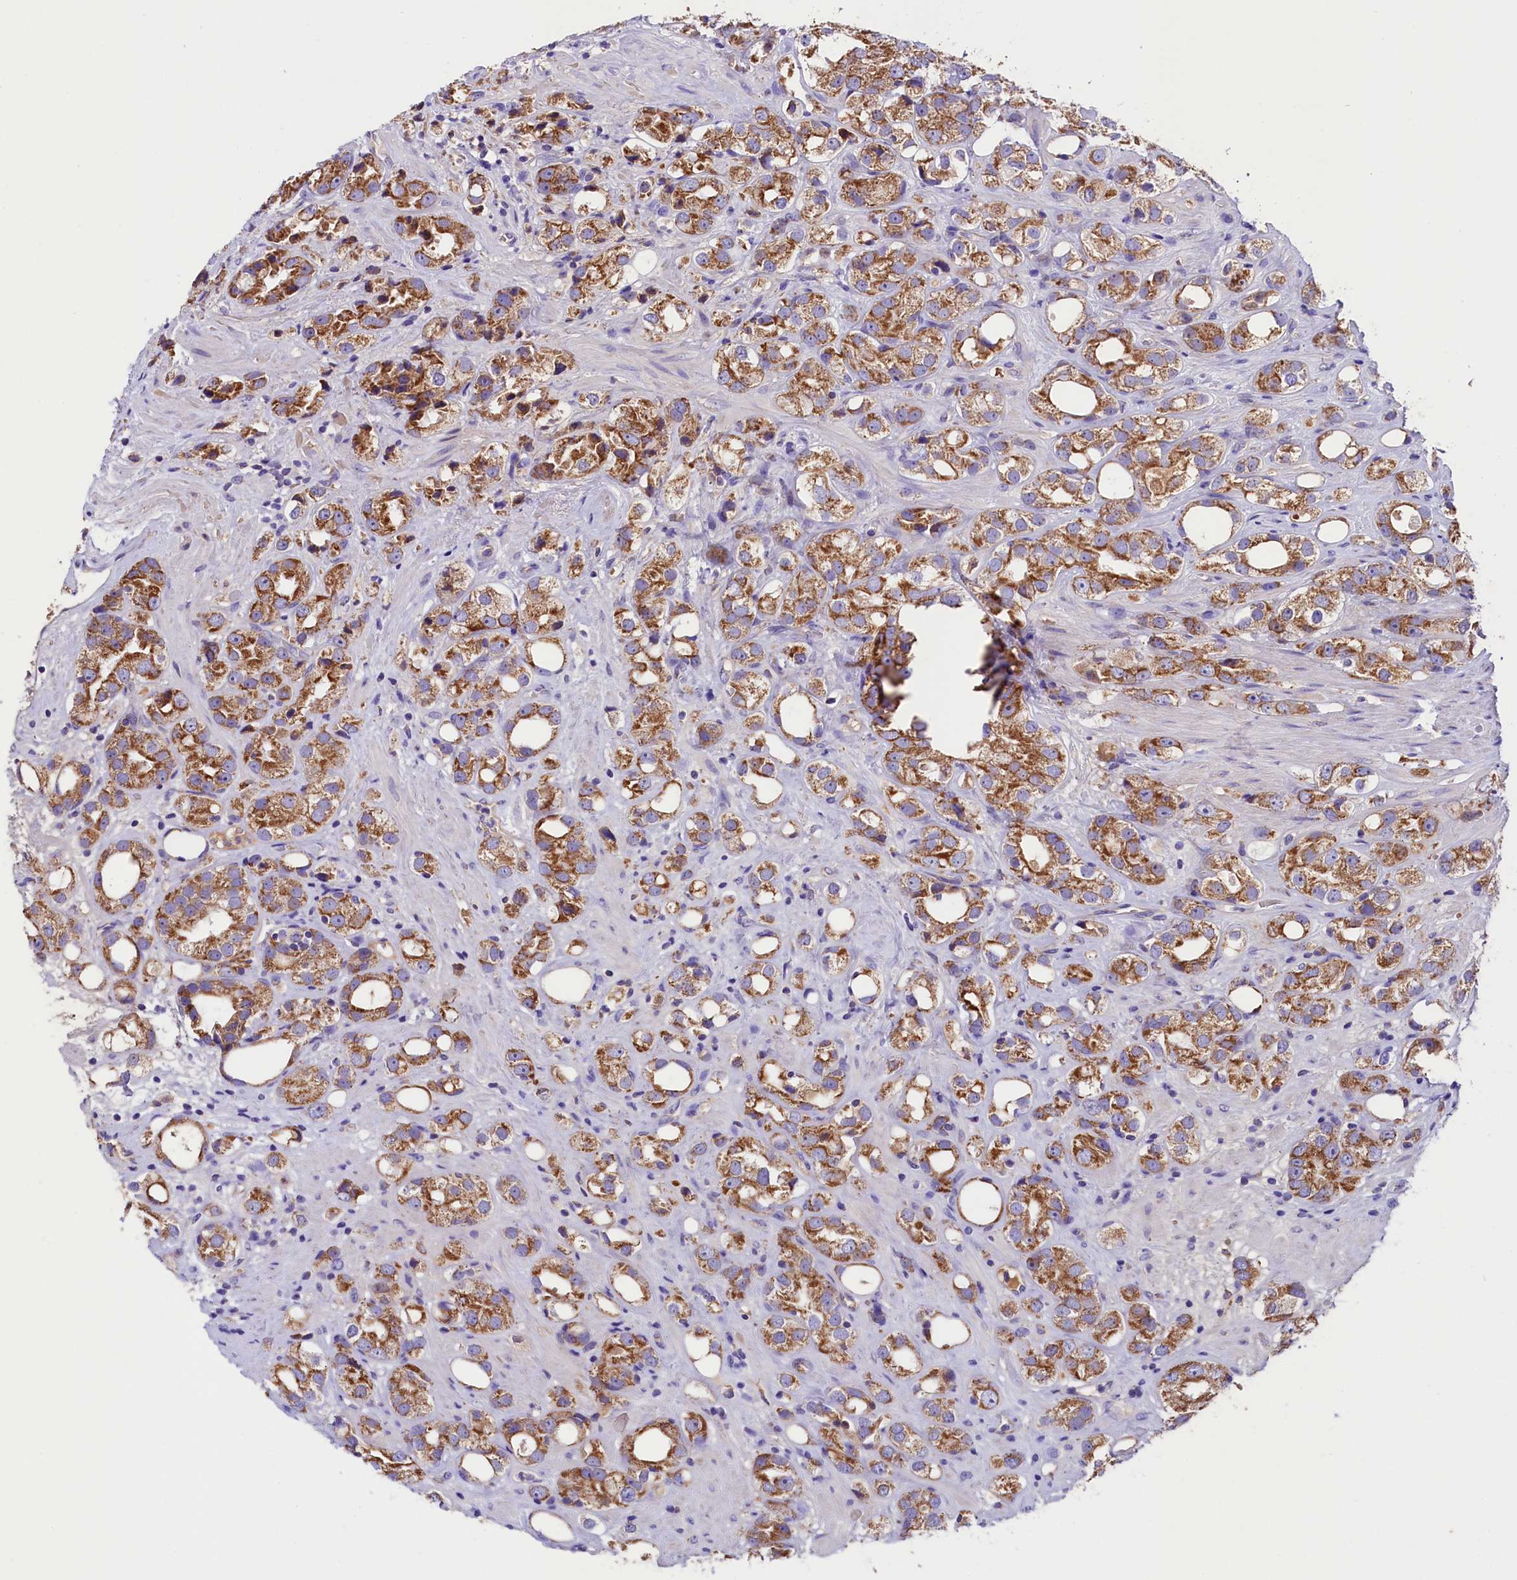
{"staining": {"intensity": "moderate", "quantity": ">75%", "location": "cytoplasmic/membranous"}, "tissue": "prostate cancer", "cell_type": "Tumor cells", "image_type": "cancer", "snomed": [{"axis": "morphology", "description": "Adenocarcinoma, NOS"}, {"axis": "topography", "description": "Prostate"}], "caption": "Prostate adenocarcinoma tissue displays moderate cytoplasmic/membranous staining in about >75% of tumor cells", "gene": "SIX5", "patient": {"sex": "male", "age": 79}}